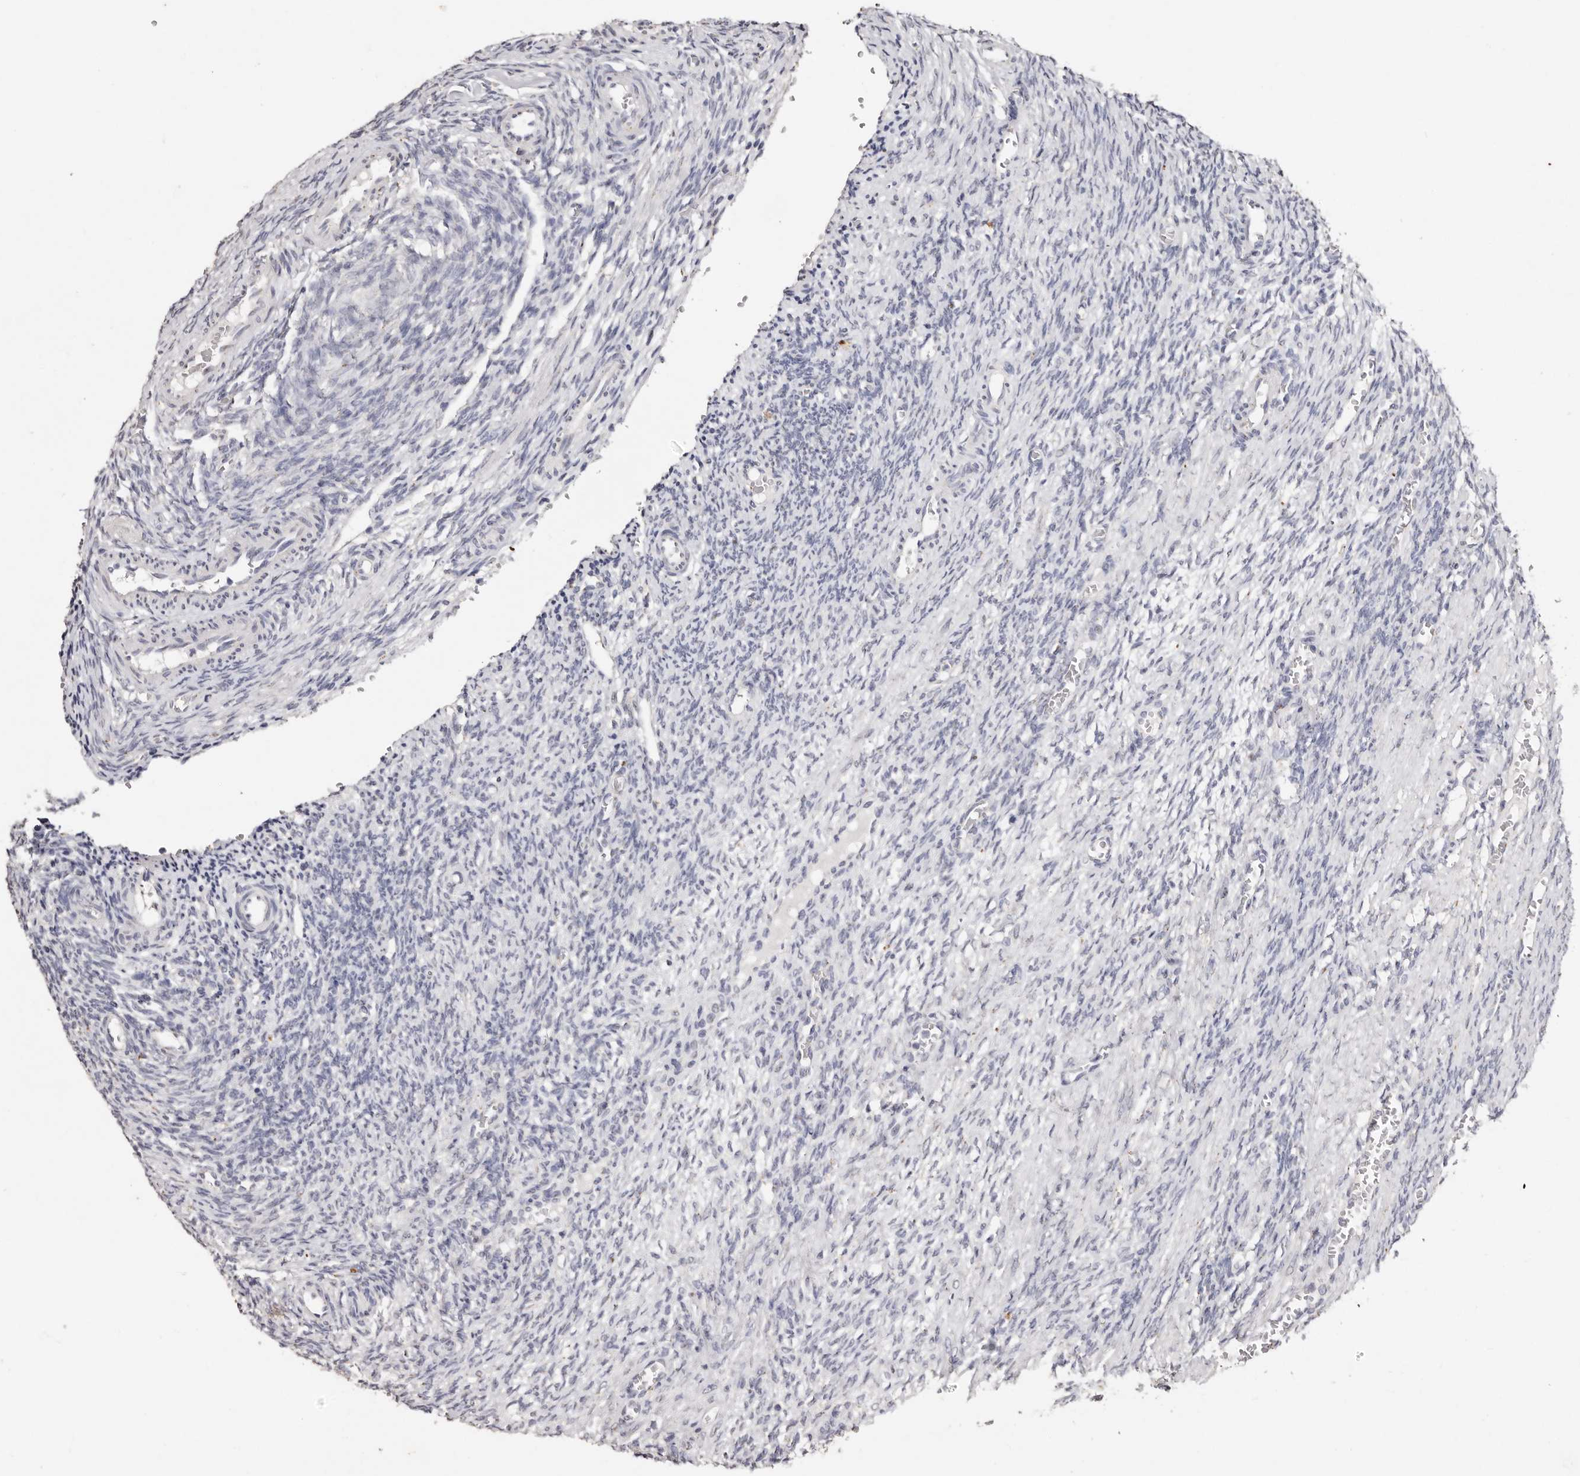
{"staining": {"intensity": "negative", "quantity": "none", "location": "none"}, "tissue": "ovary", "cell_type": "Follicle cells", "image_type": "normal", "snomed": [{"axis": "morphology", "description": "Normal tissue, NOS"}, {"axis": "topography", "description": "Ovary"}], "caption": "Immunohistochemistry (IHC) histopathology image of normal ovary: ovary stained with DAB (3,3'-diaminobenzidine) exhibits no significant protein expression in follicle cells.", "gene": "LGALS7B", "patient": {"sex": "female", "age": 27}}